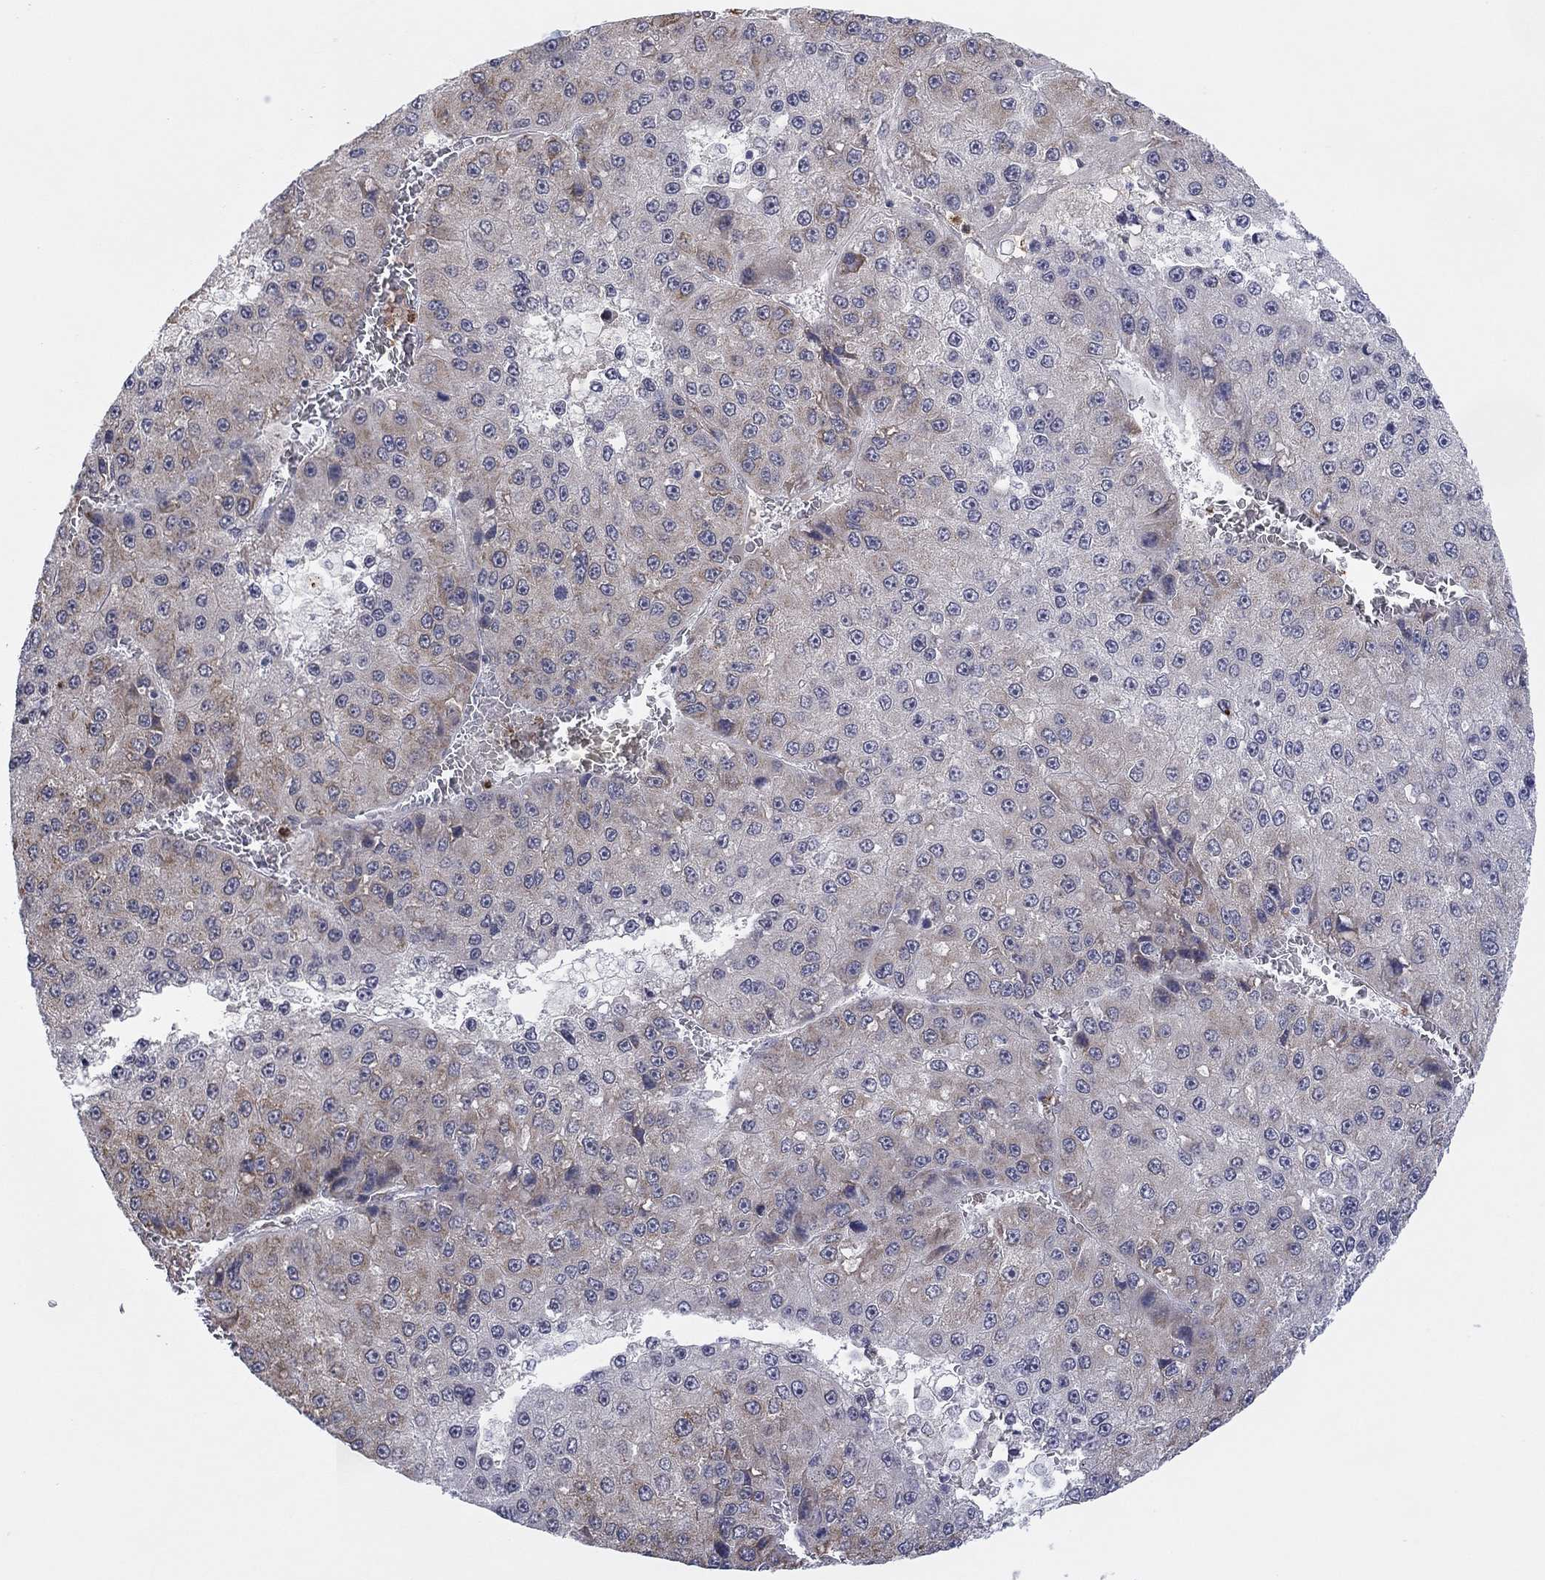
{"staining": {"intensity": "weak", "quantity": "<25%", "location": "cytoplasmic/membranous"}, "tissue": "liver cancer", "cell_type": "Tumor cells", "image_type": "cancer", "snomed": [{"axis": "morphology", "description": "Carcinoma, Hepatocellular, NOS"}, {"axis": "topography", "description": "Liver"}], "caption": "Tumor cells show no significant staining in liver cancer (hepatocellular carcinoma).", "gene": "MTRFR", "patient": {"sex": "female", "age": 73}}